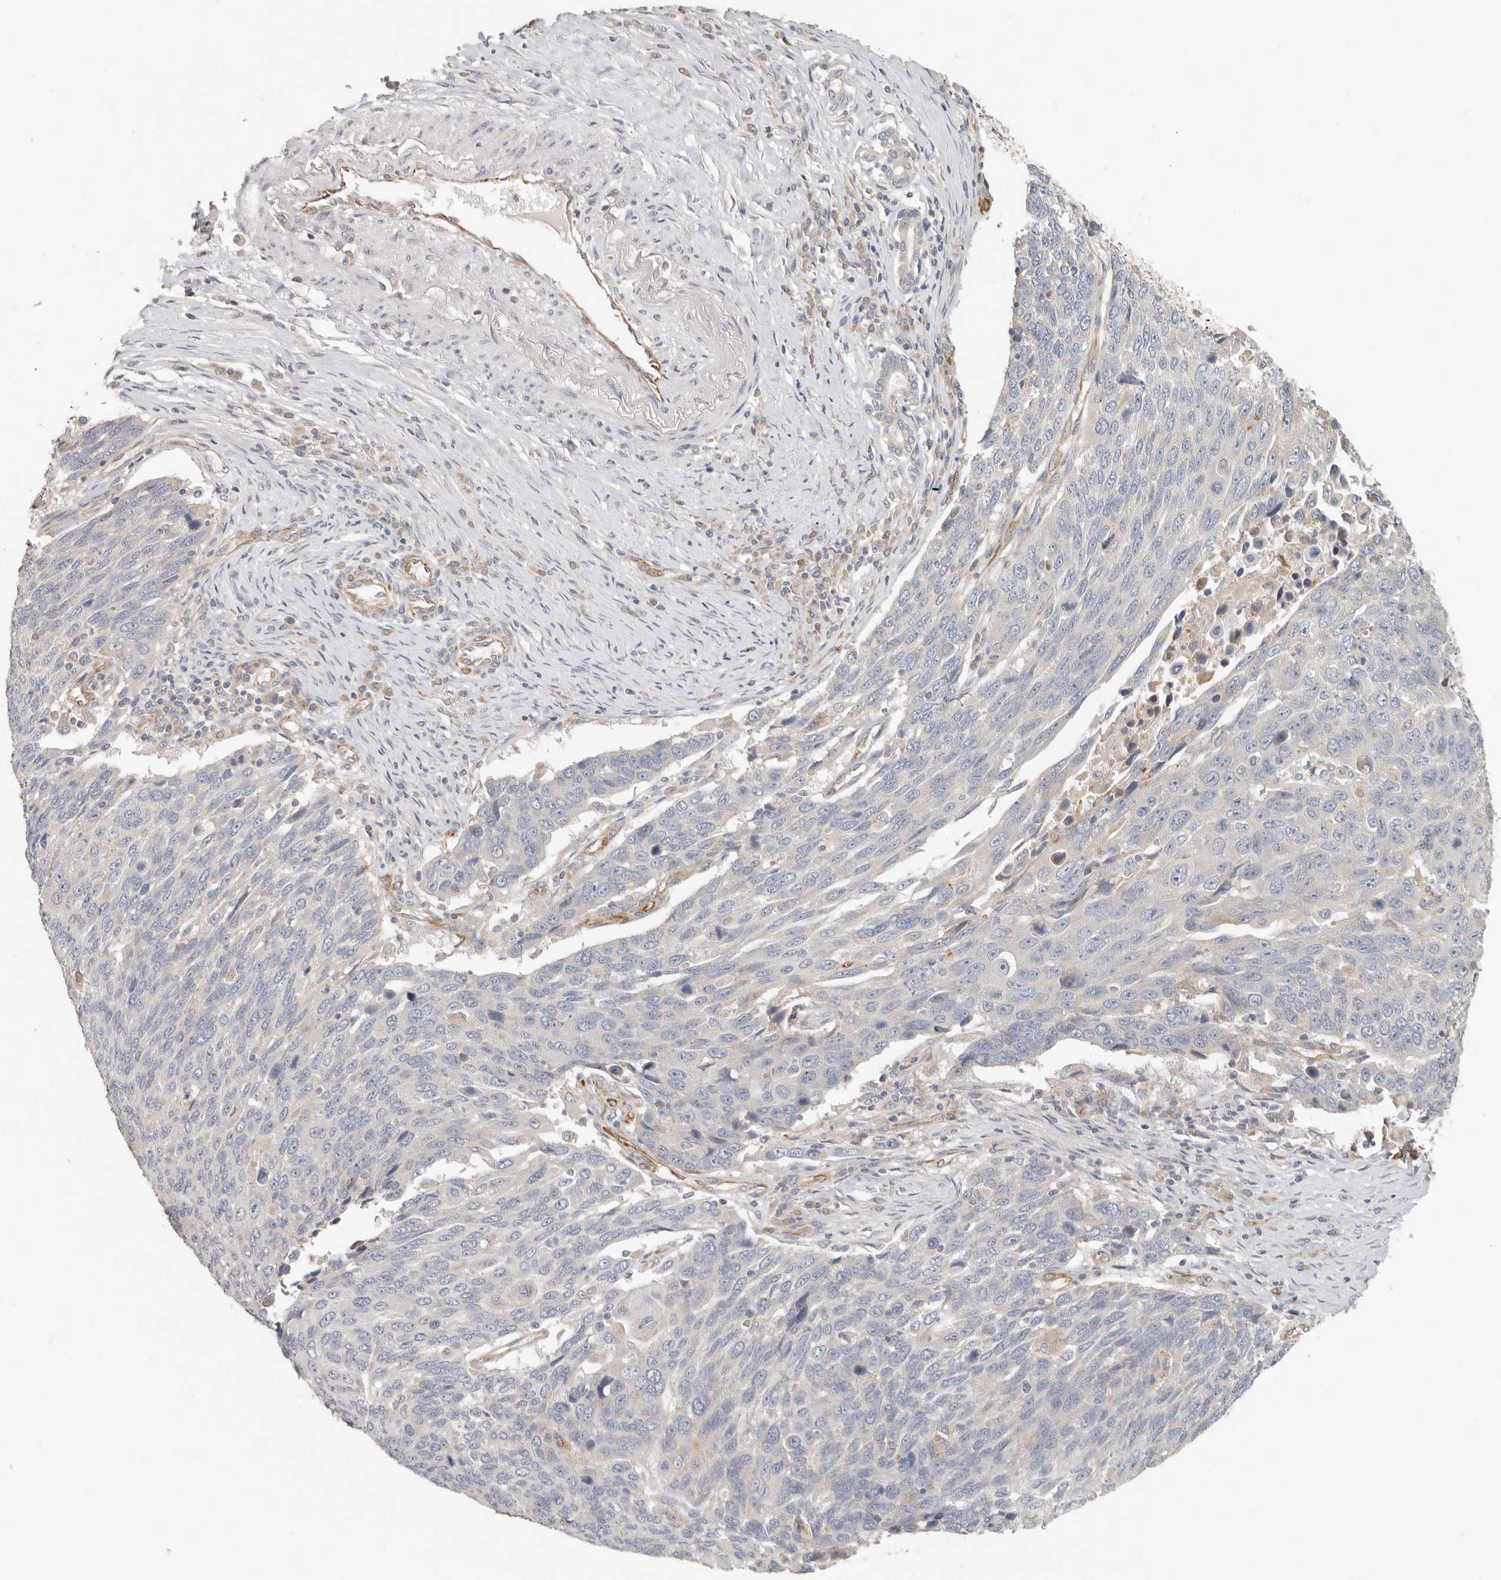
{"staining": {"intensity": "negative", "quantity": "none", "location": "none"}, "tissue": "lung cancer", "cell_type": "Tumor cells", "image_type": "cancer", "snomed": [{"axis": "morphology", "description": "Squamous cell carcinoma, NOS"}, {"axis": "topography", "description": "Lung"}], "caption": "Human lung cancer (squamous cell carcinoma) stained for a protein using immunohistochemistry (IHC) reveals no staining in tumor cells.", "gene": "SPRING1", "patient": {"sex": "male", "age": 66}}